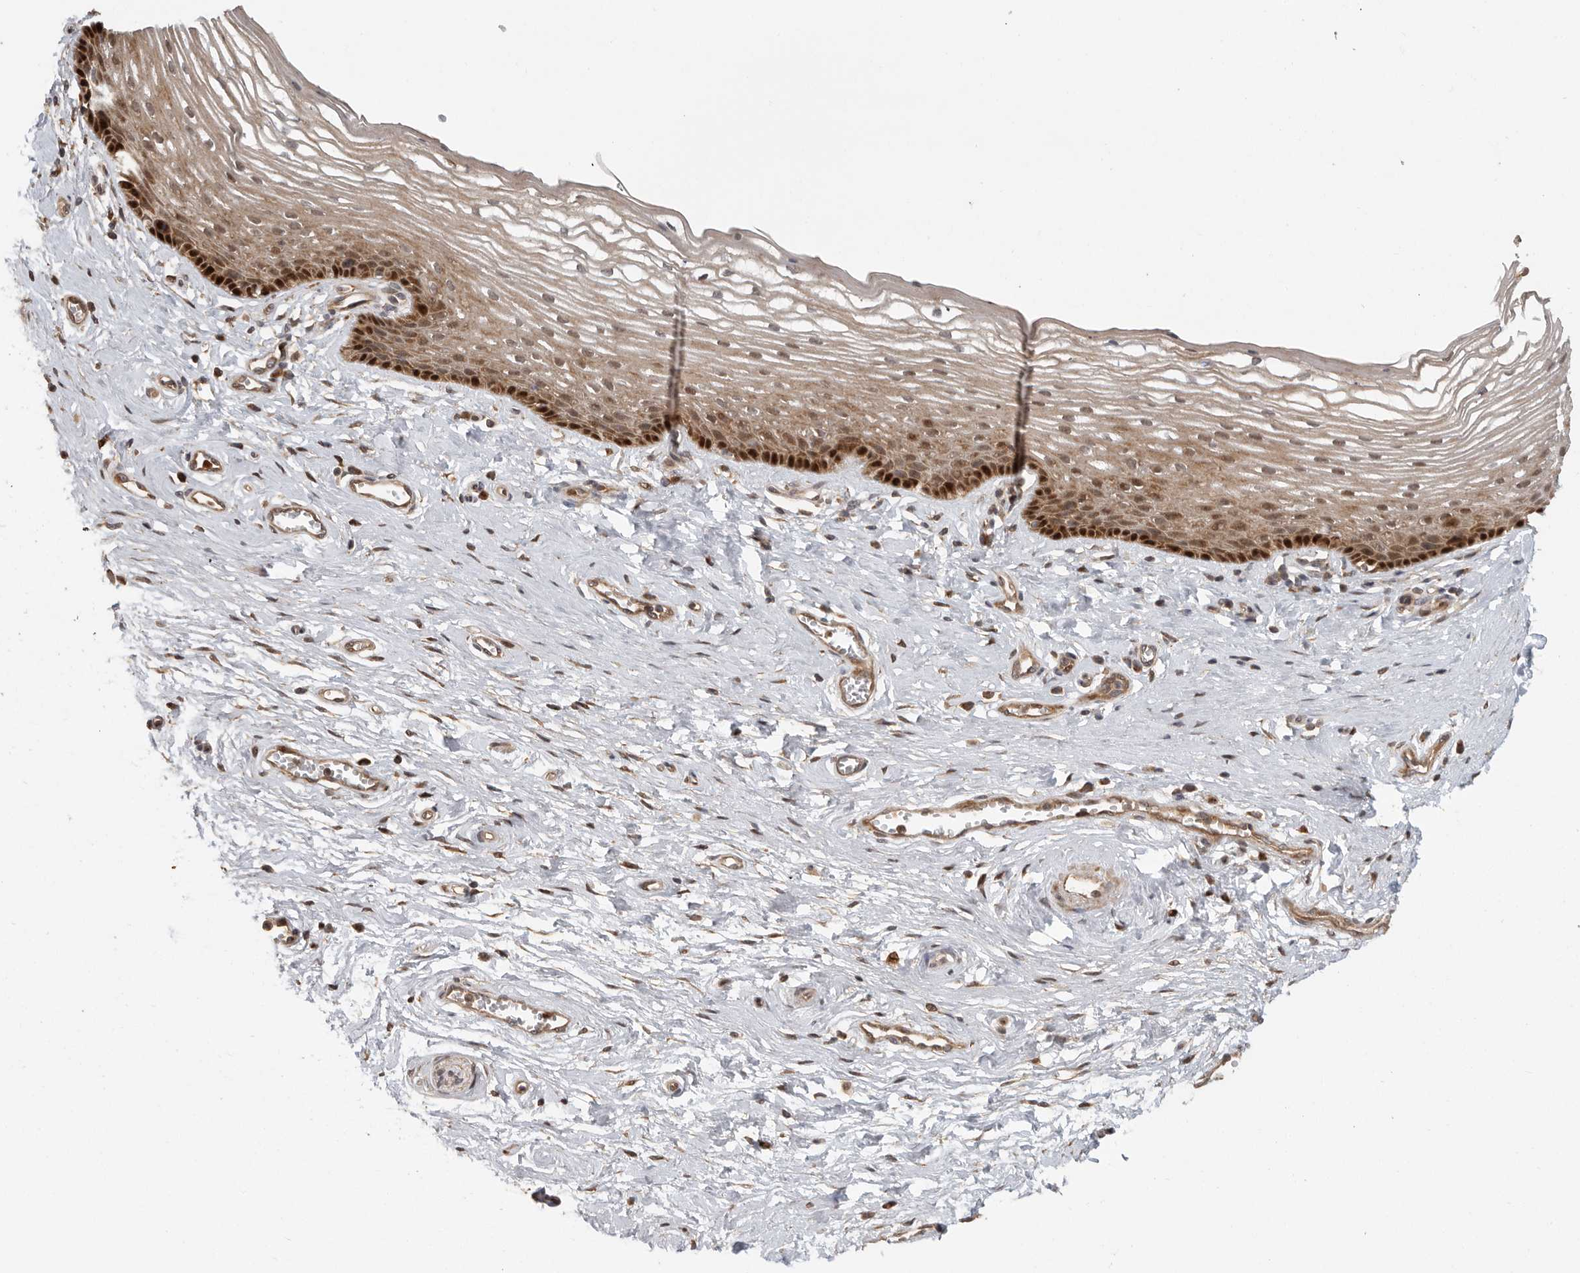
{"staining": {"intensity": "strong", "quantity": "25%-75%", "location": "cytoplasmic/membranous,nuclear"}, "tissue": "vagina", "cell_type": "Squamous epithelial cells", "image_type": "normal", "snomed": [{"axis": "morphology", "description": "Normal tissue, NOS"}, {"axis": "topography", "description": "Vagina"}], "caption": "Immunohistochemical staining of unremarkable human vagina shows 25%-75% levels of strong cytoplasmic/membranous,nuclear protein staining in about 25%-75% of squamous epithelial cells. (DAB (3,3'-diaminobenzidine) = brown stain, brightfield microscopy at high magnification).", "gene": "SWT1", "patient": {"sex": "female", "age": 46}}